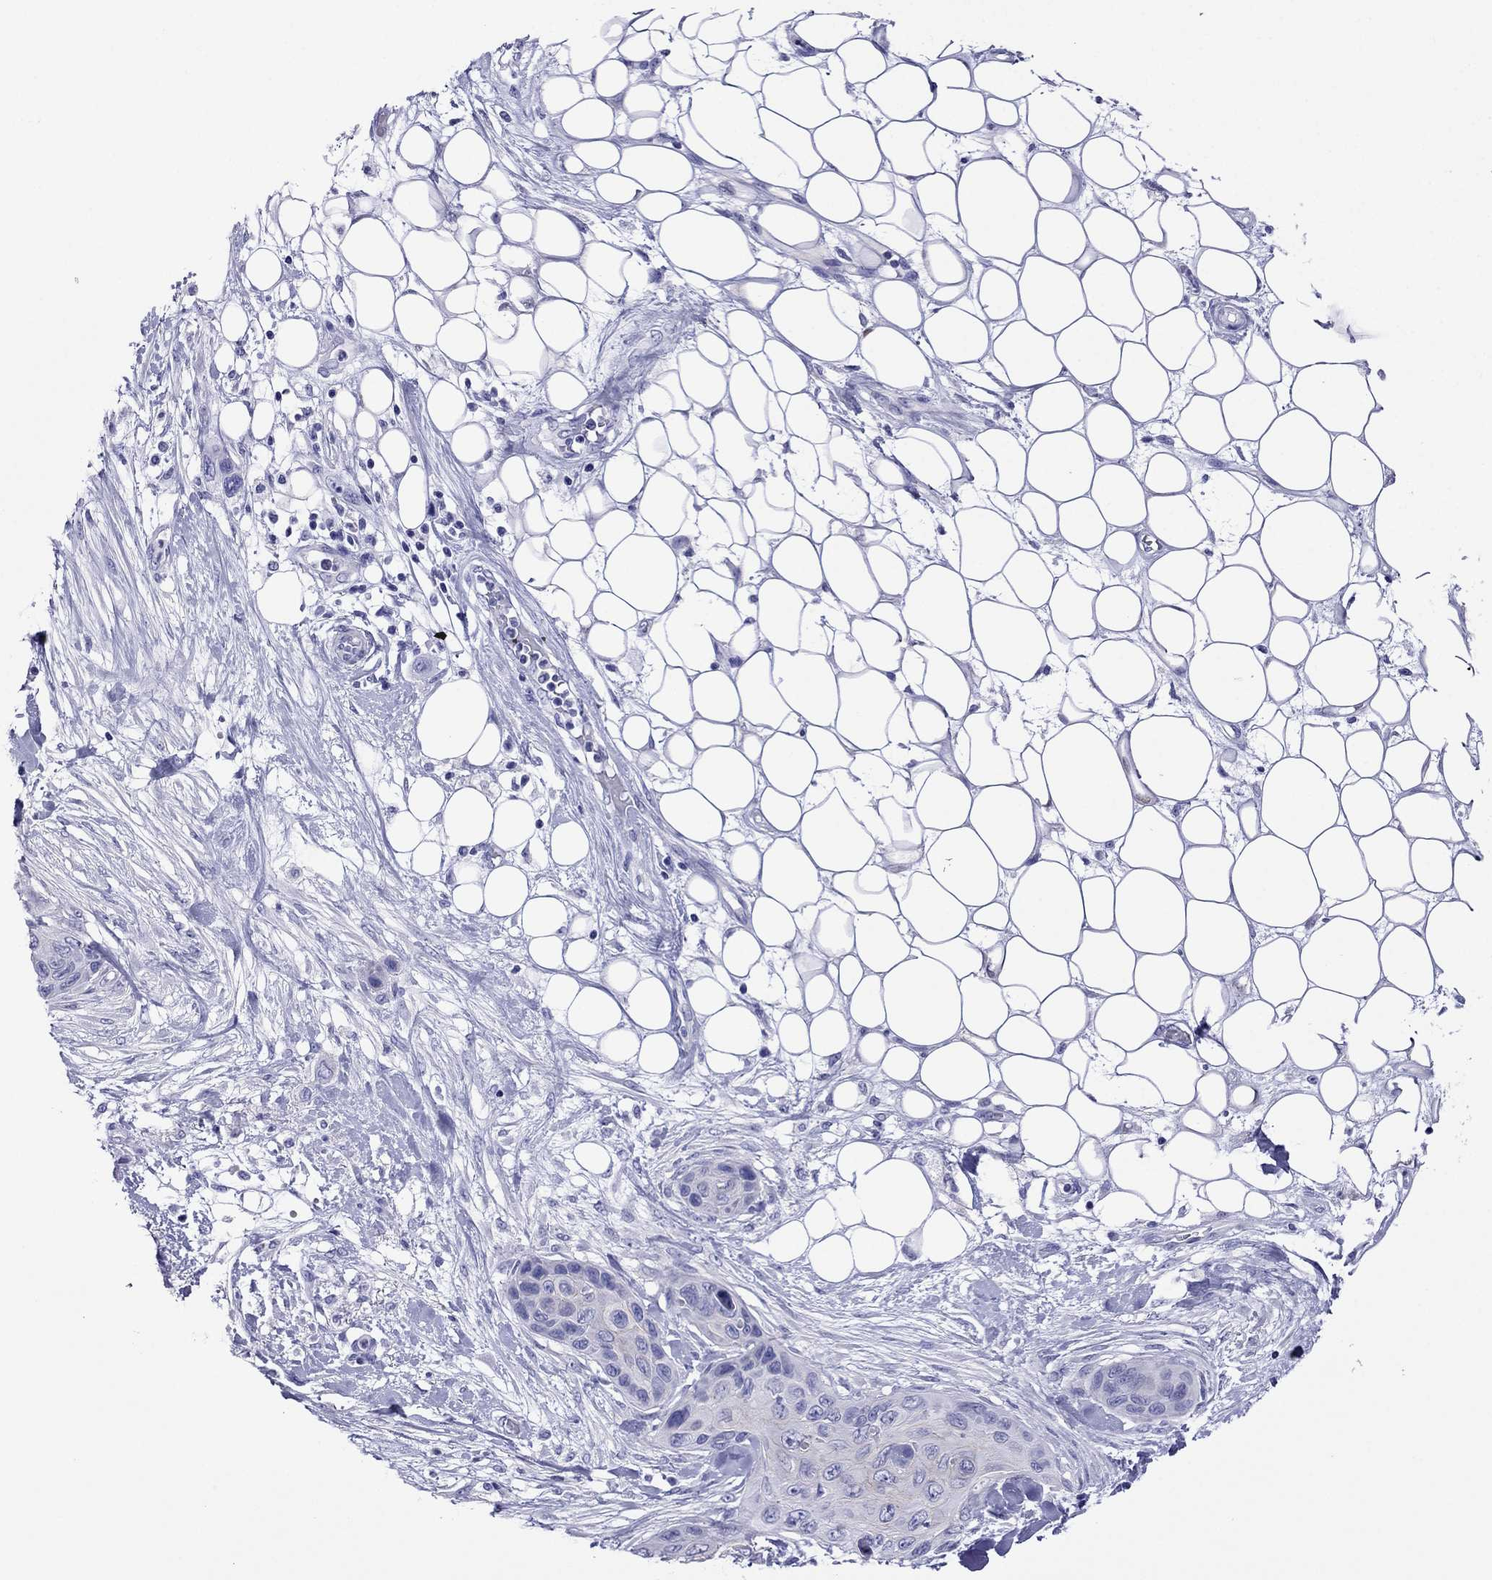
{"staining": {"intensity": "negative", "quantity": "none", "location": "none"}, "tissue": "skin cancer", "cell_type": "Tumor cells", "image_type": "cancer", "snomed": [{"axis": "morphology", "description": "Squamous cell carcinoma, NOS"}, {"axis": "topography", "description": "Skin"}], "caption": "Immunohistochemistry (IHC) micrograph of human skin squamous cell carcinoma stained for a protein (brown), which exhibits no positivity in tumor cells.", "gene": "PCDHA6", "patient": {"sex": "male", "age": 79}}